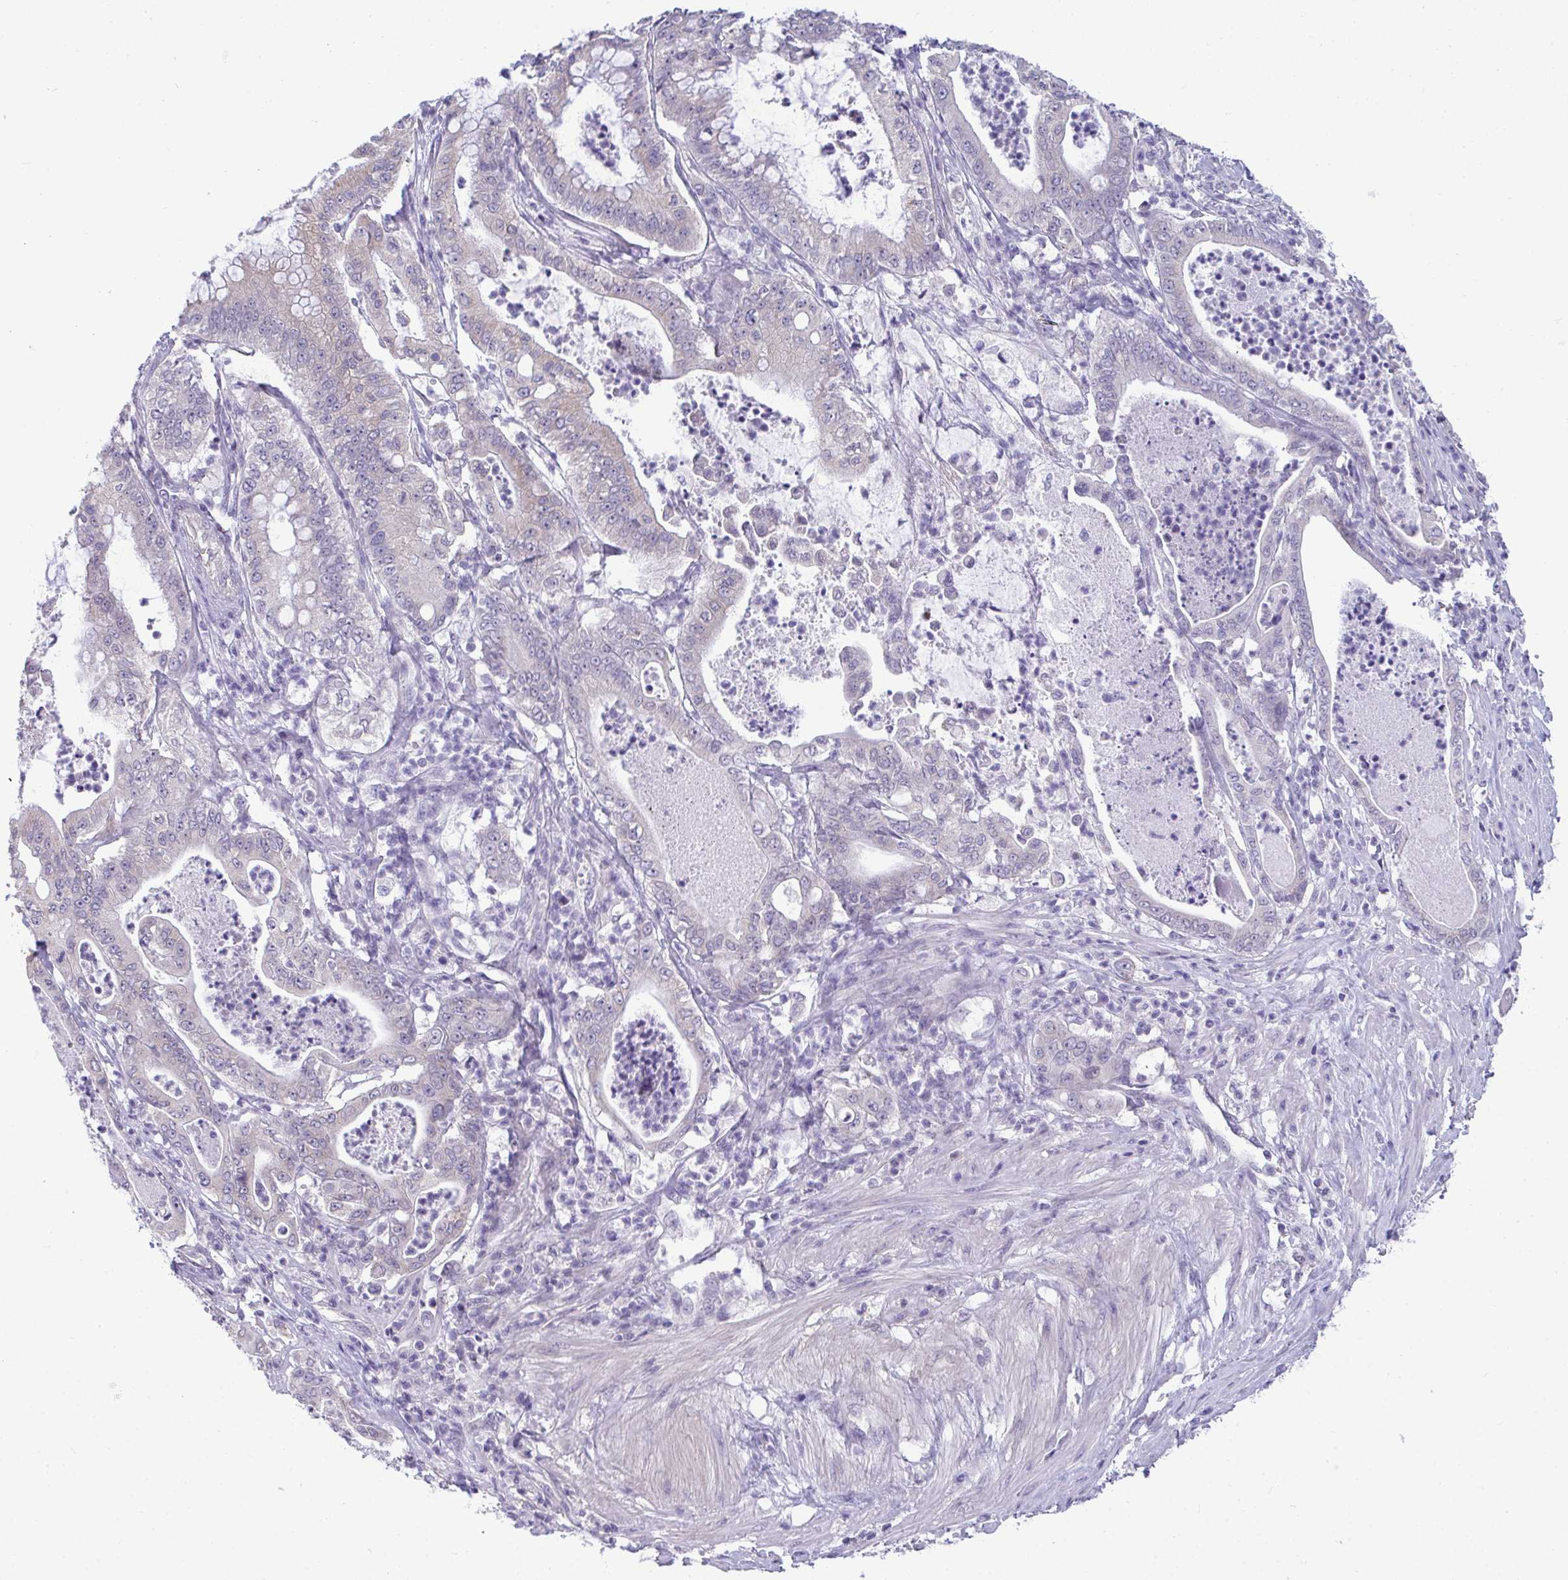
{"staining": {"intensity": "negative", "quantity": "none", "location": "none"}, "tissue": "pancreatic cancer", "cell_type": "Tumor cells", "image_type": "cancer", "snomed": [{"axis": "morphology", "description": "Adenocarcinoma, NOS"}, {"axis": "topography", "description": "Pancreas"}], "caption": "High magnification brightfield microscopy of pancreatic cancer (adenocarcinoma) stained with DAB (brown) and counterstained with hematoxylin (blue): tumor cells show no significant expression.", "gene": "PIGK", "patient": {"sex": "male", "age": 71}}